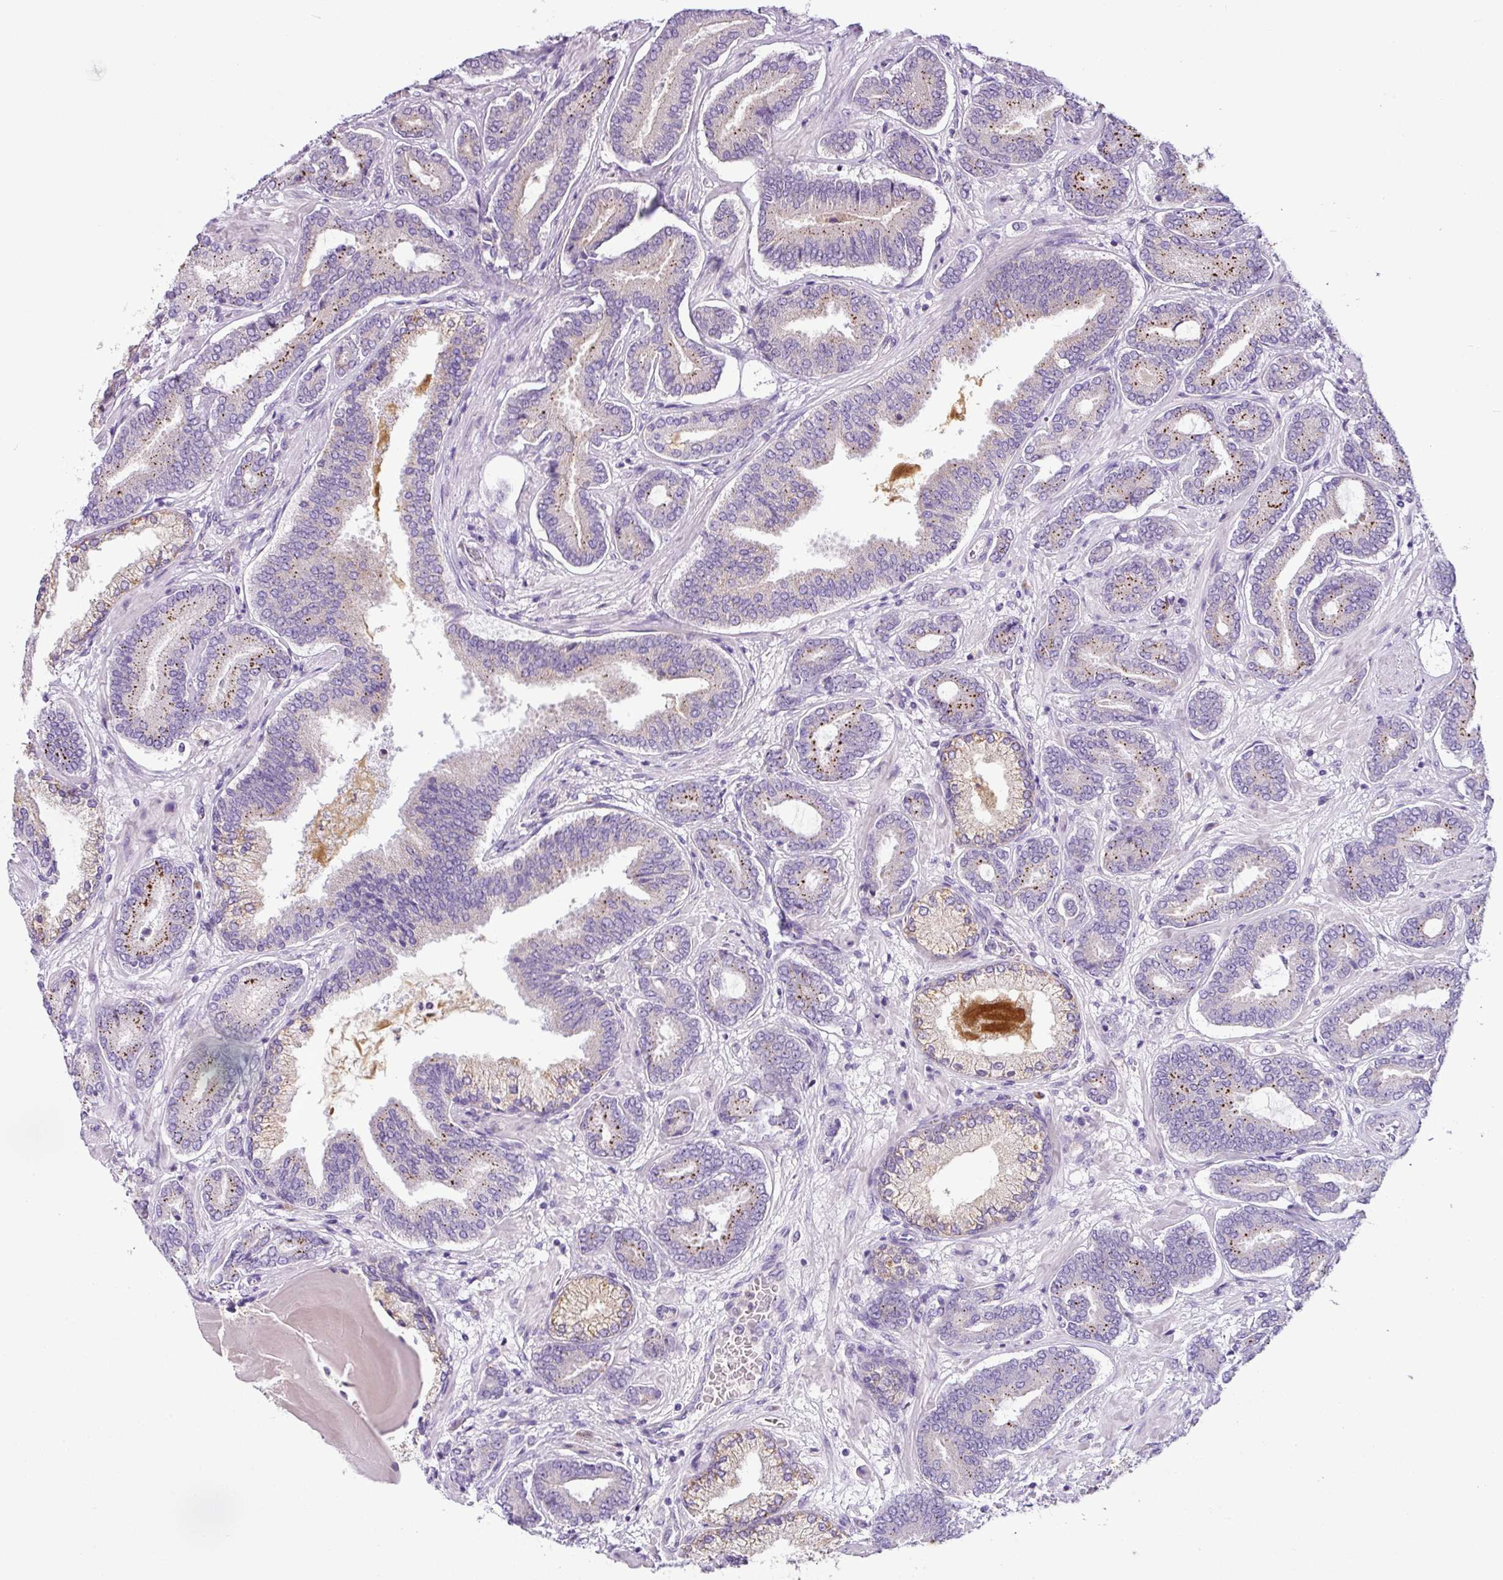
{"staining": {"intensity": "moderate", "quantity": "<25%", "location": "cytoplasmic/membranous"}, "tissue": "prostate cancer", "cell_type": "Tumor cells", "image_type": "cancer", "snomed": [{"axis": "morphology", "description": "Adenocarcinoma, Low grade"}, {"axis": "topography", "description": "Prostate and seminal vesicle, NOS"}], "caption": "Prostate cancer was stained to show a protein in brown. There is low levels of moderate cytoplasmic/membranous expression in approximately <25% of tumor cells.", "gene": "HMCN2", "patient": {"sex": "male", "age": 61}}